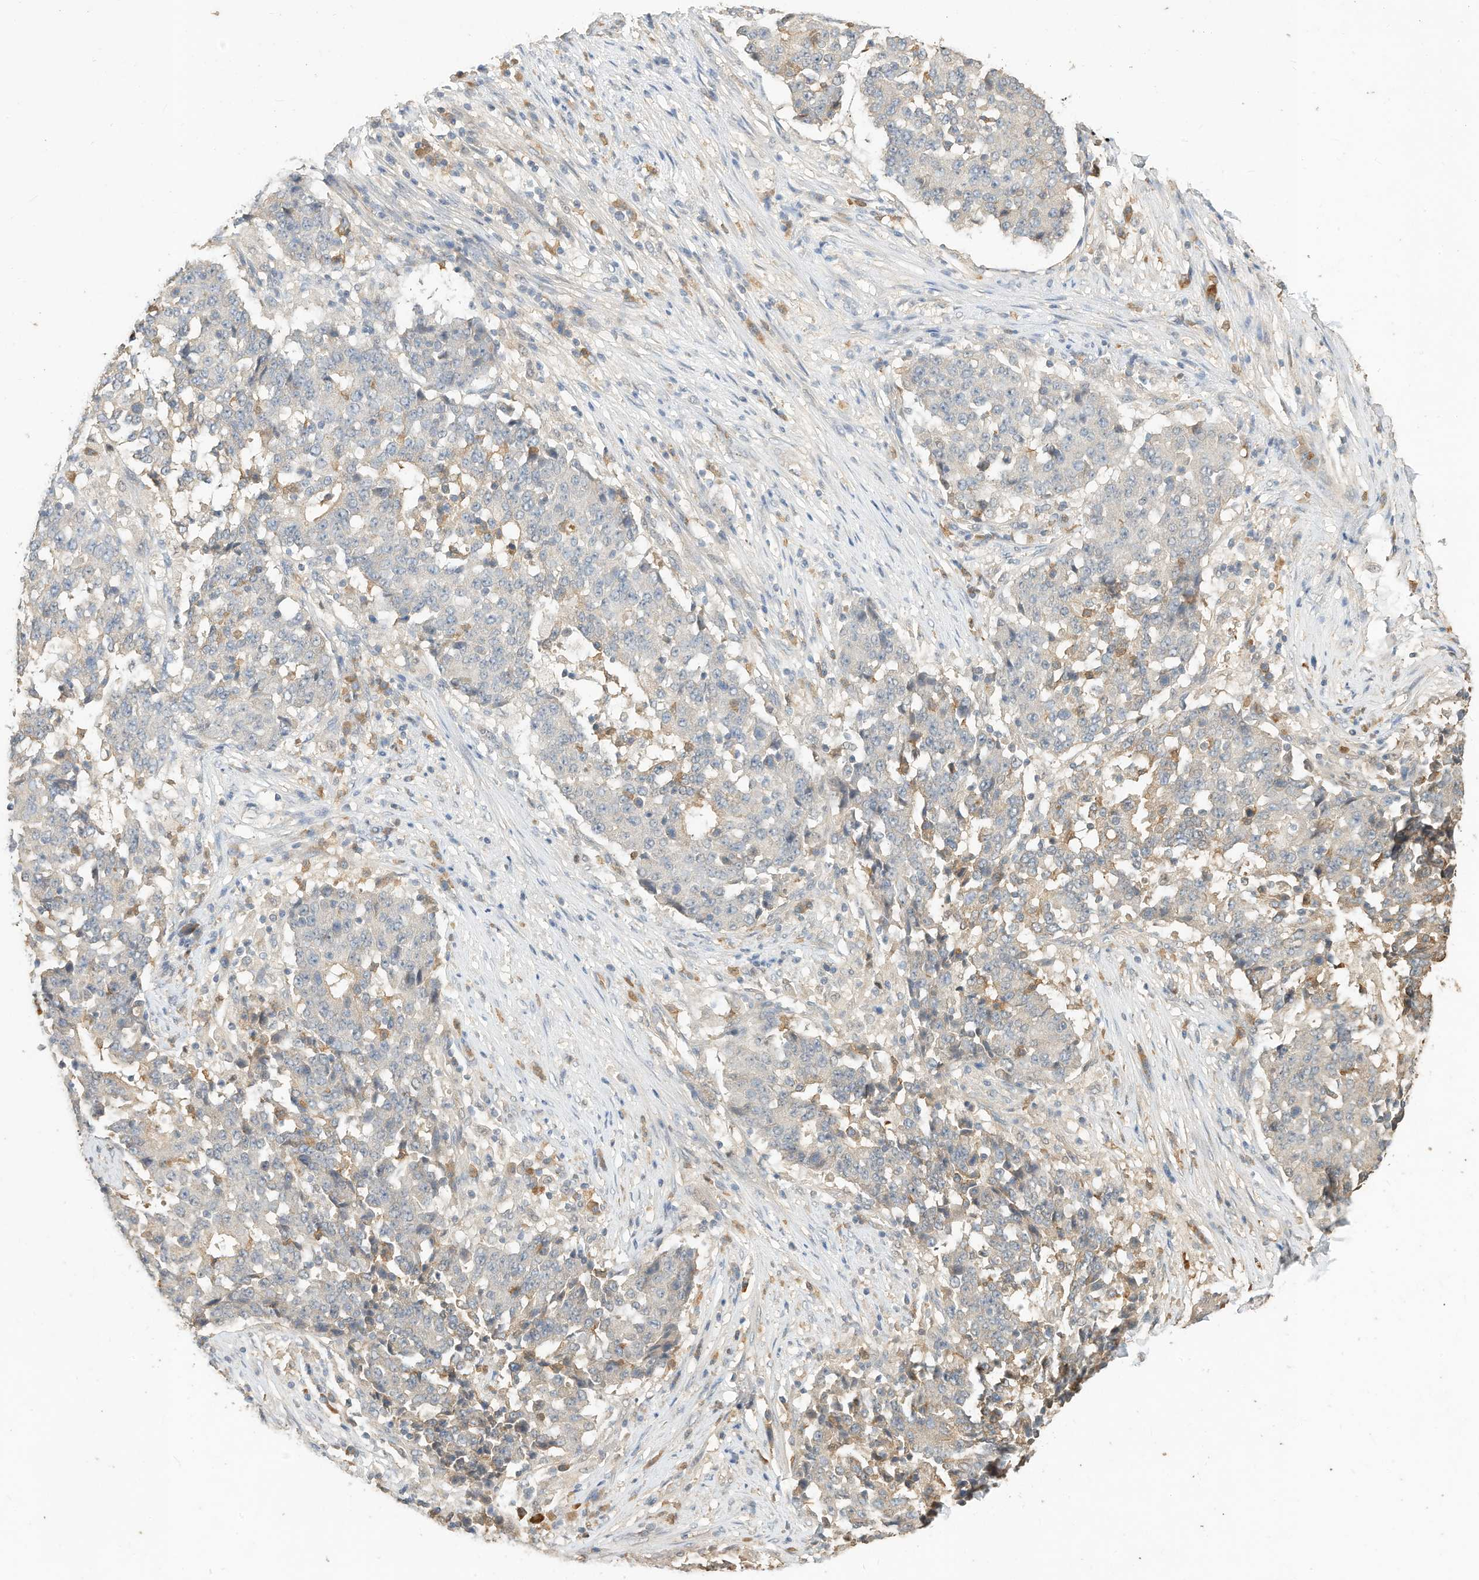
{"staining": {"intensity": "negative", "quantity": "none", "location": "none"}, "tissue": "stomach cancer", "cell_type": "Tumor cells", "image_type": "cancer", "snomed": [{"axis": "morphology", "description": "Adenocarcinoma, NOS"}, {"axis": "topography", "description": "Stomach"}], "caption": "High magnification brightfield microscopy of stomach cancer stained with DAB (brown) and counterstained with hematoxylin (blue): tumor cells show no significant positivity.", "gene": "OFD1", "patient": {"sex": "male", "age": 59}}